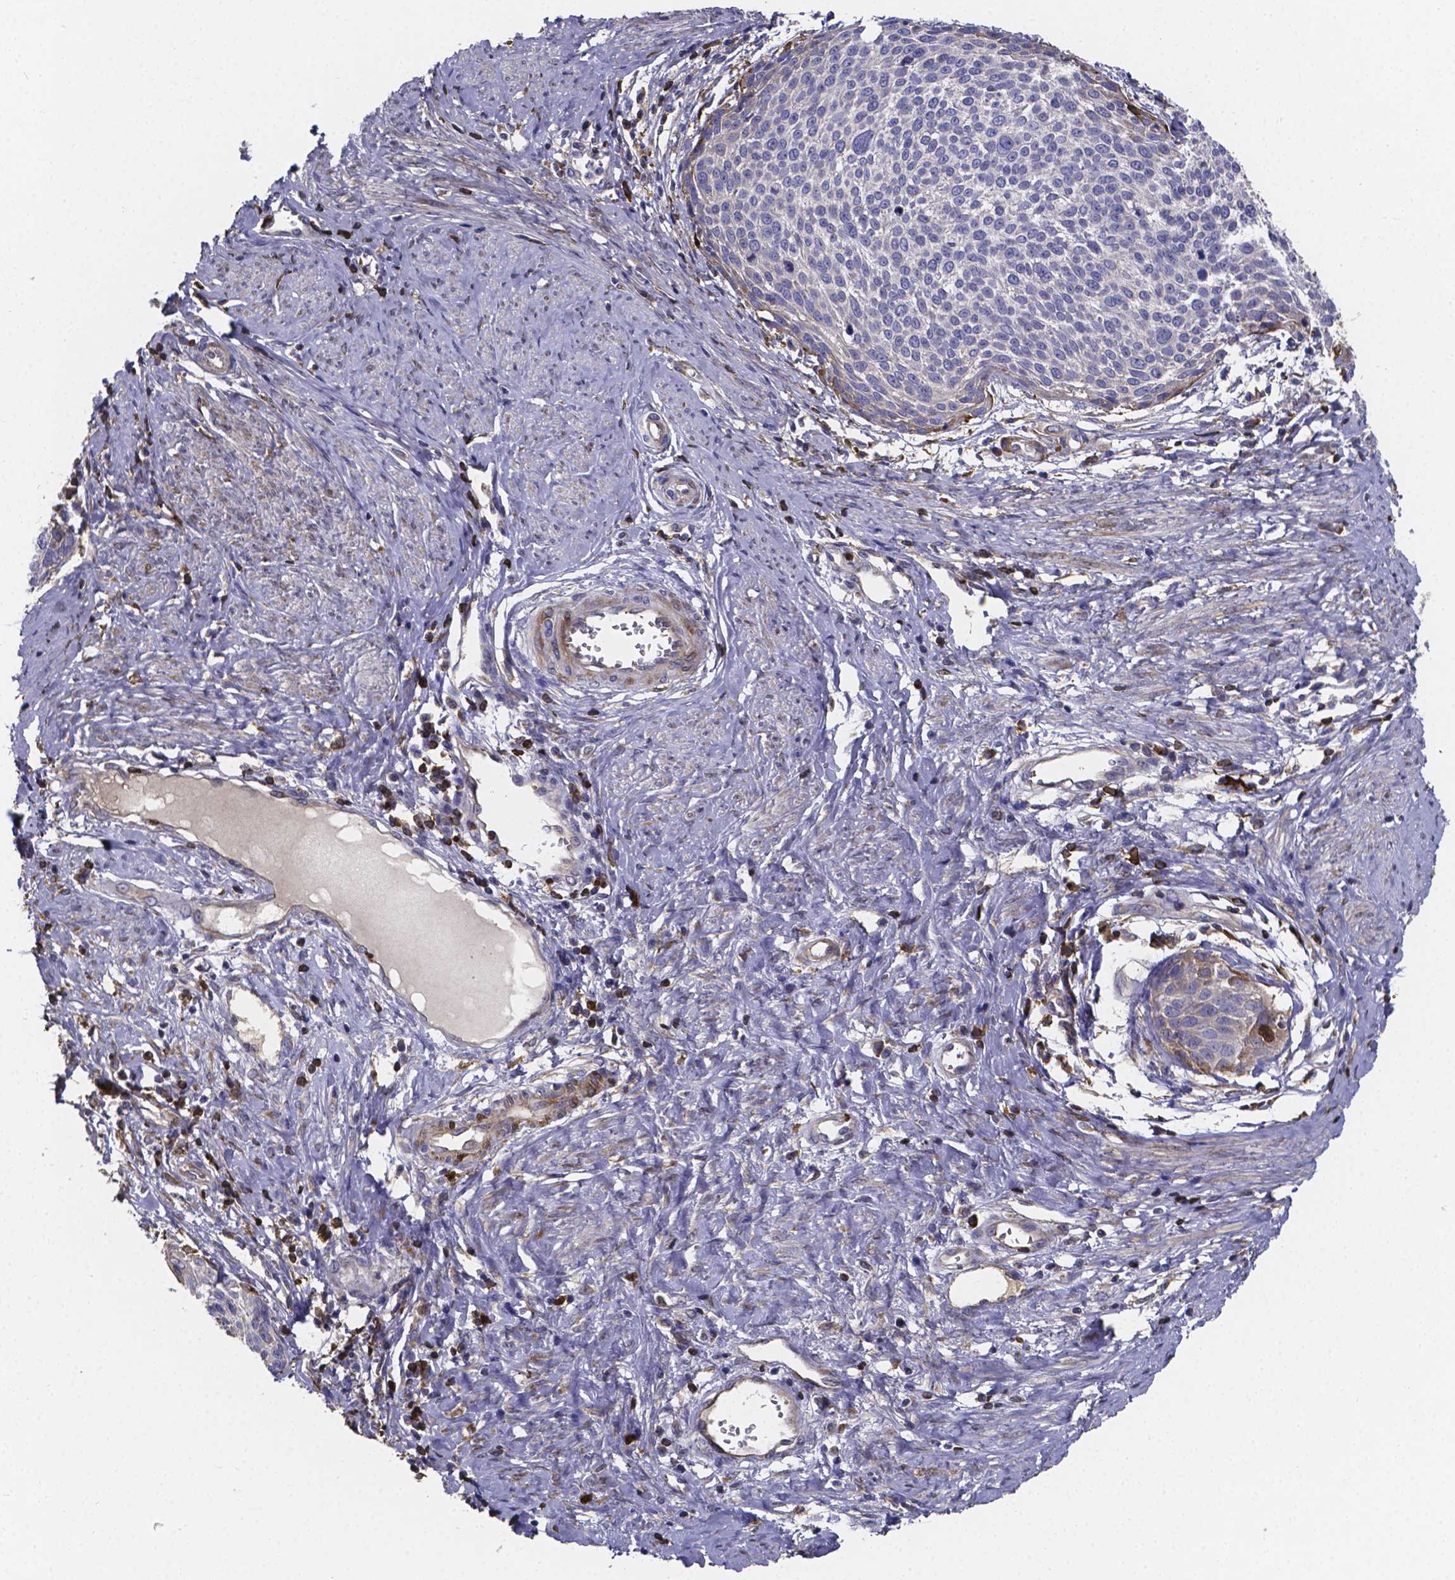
{"staining": {"intensity": "negative", "quantity": "none", "location": "none"}, "tissue": "cervical cancer", "cell_type": "Tumor cells", "image_type": "cancer", "snomed": [{"axis": "morphology", "description": "Squamous cell carcinoma, NOS"}, {"axis": "topography", "description": "Cervix"}], "caption": "IHC of human cervical cancer shows no expression in tumor cells.", "gene": "SFRP4", "patient": {"sex": "female", "age": 39}}